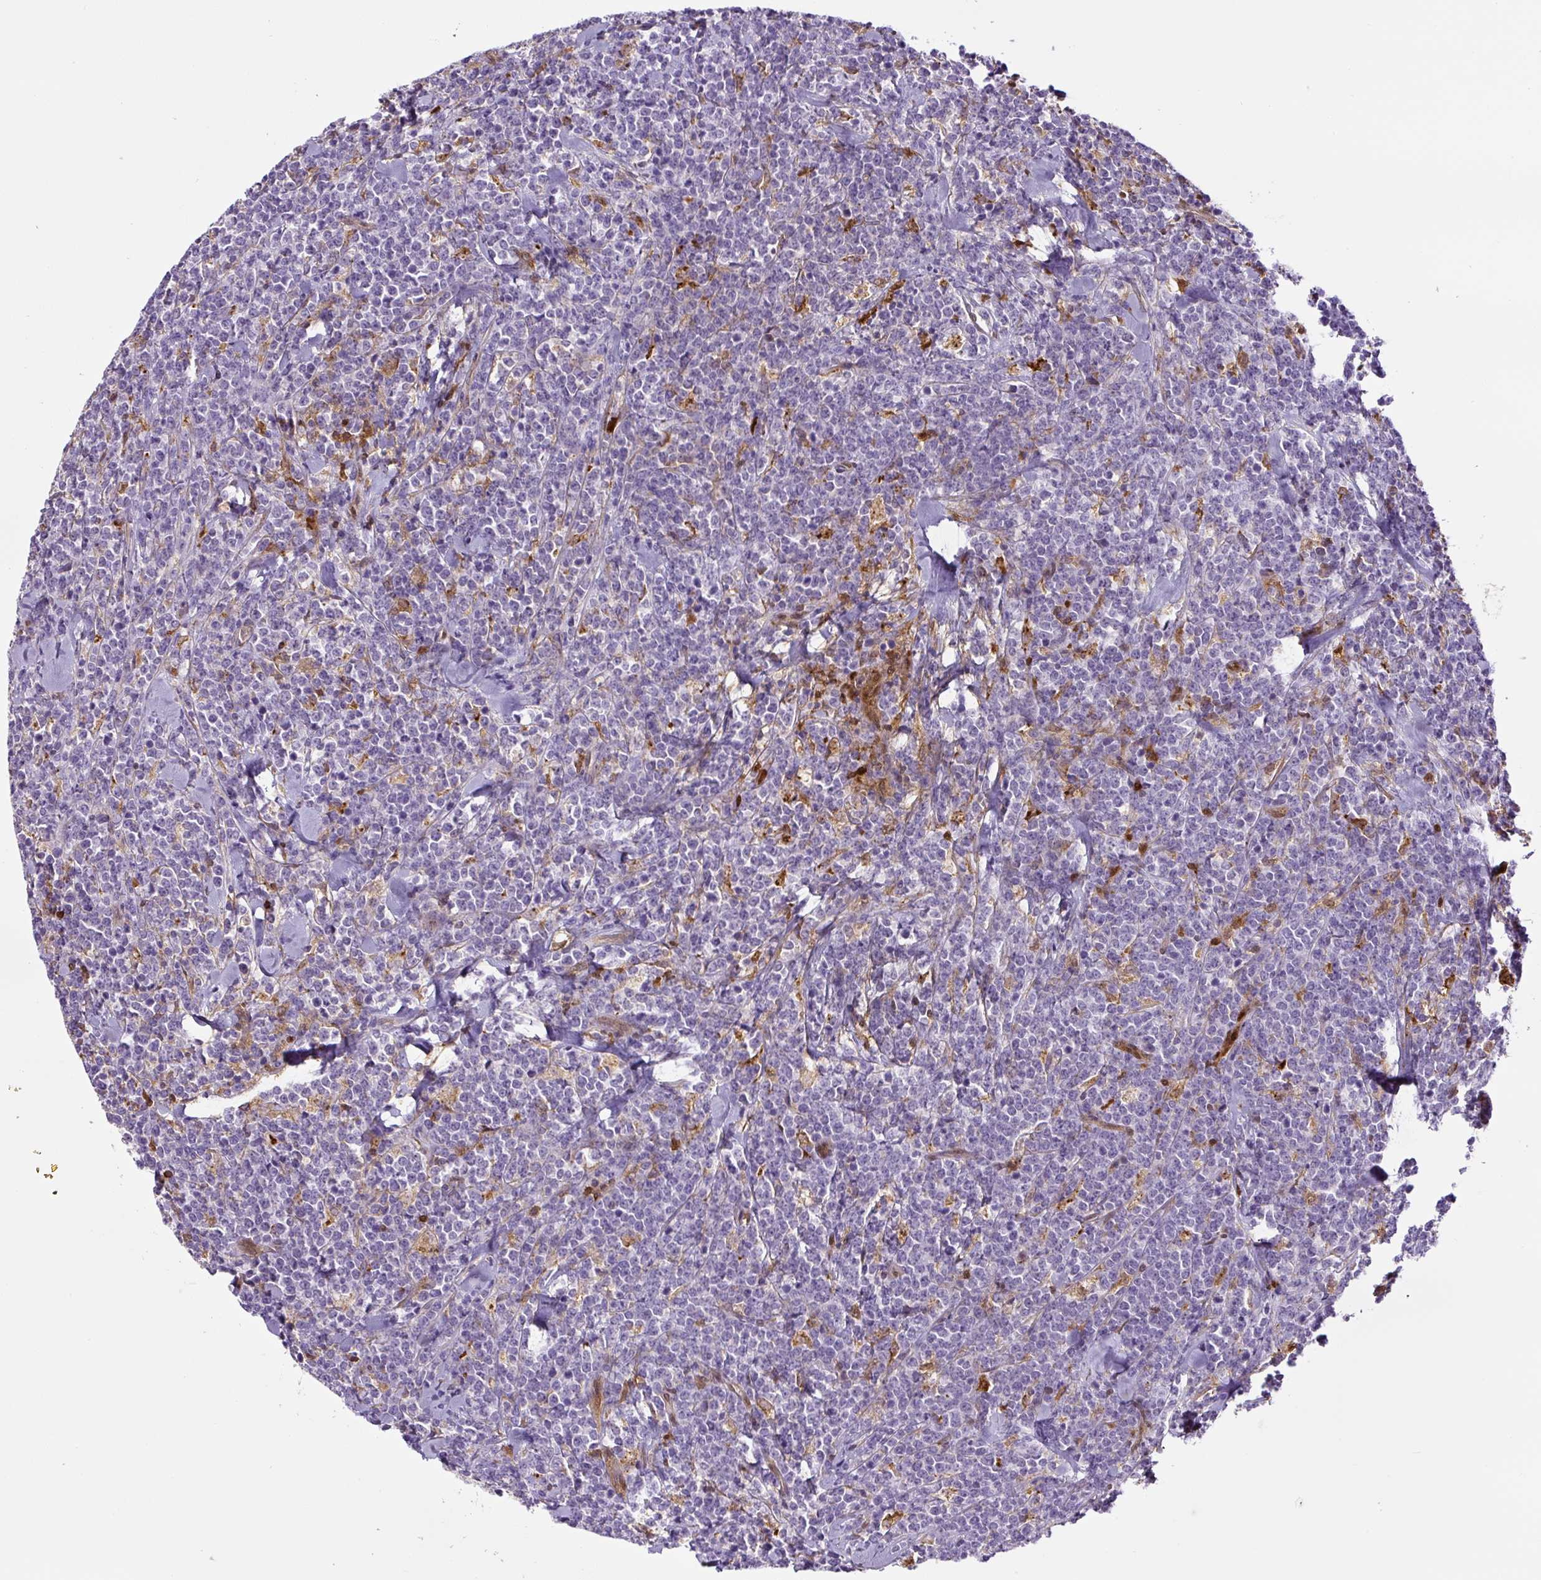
{"staining": {"intensity": "negative", "quantity": "none", "location": "none"}, "tissue": "lymphoma", "cell_type": "Tumor cells", "image_type": "cancer", "snomed": [{"axis": "morphology", "description": "Malignant lymphoma, non-Hodgkin's type, High grade"}, {"axis": "topography", "description": "Small intestine"}, {"axis": "topography", "description": "Colon"}], "caption": "Immunohistochemical staining of lymphoma displays no significant staining in tumor cells.", "gene": "ANXA1", "patient": {"sex": "male", "age": 8}}